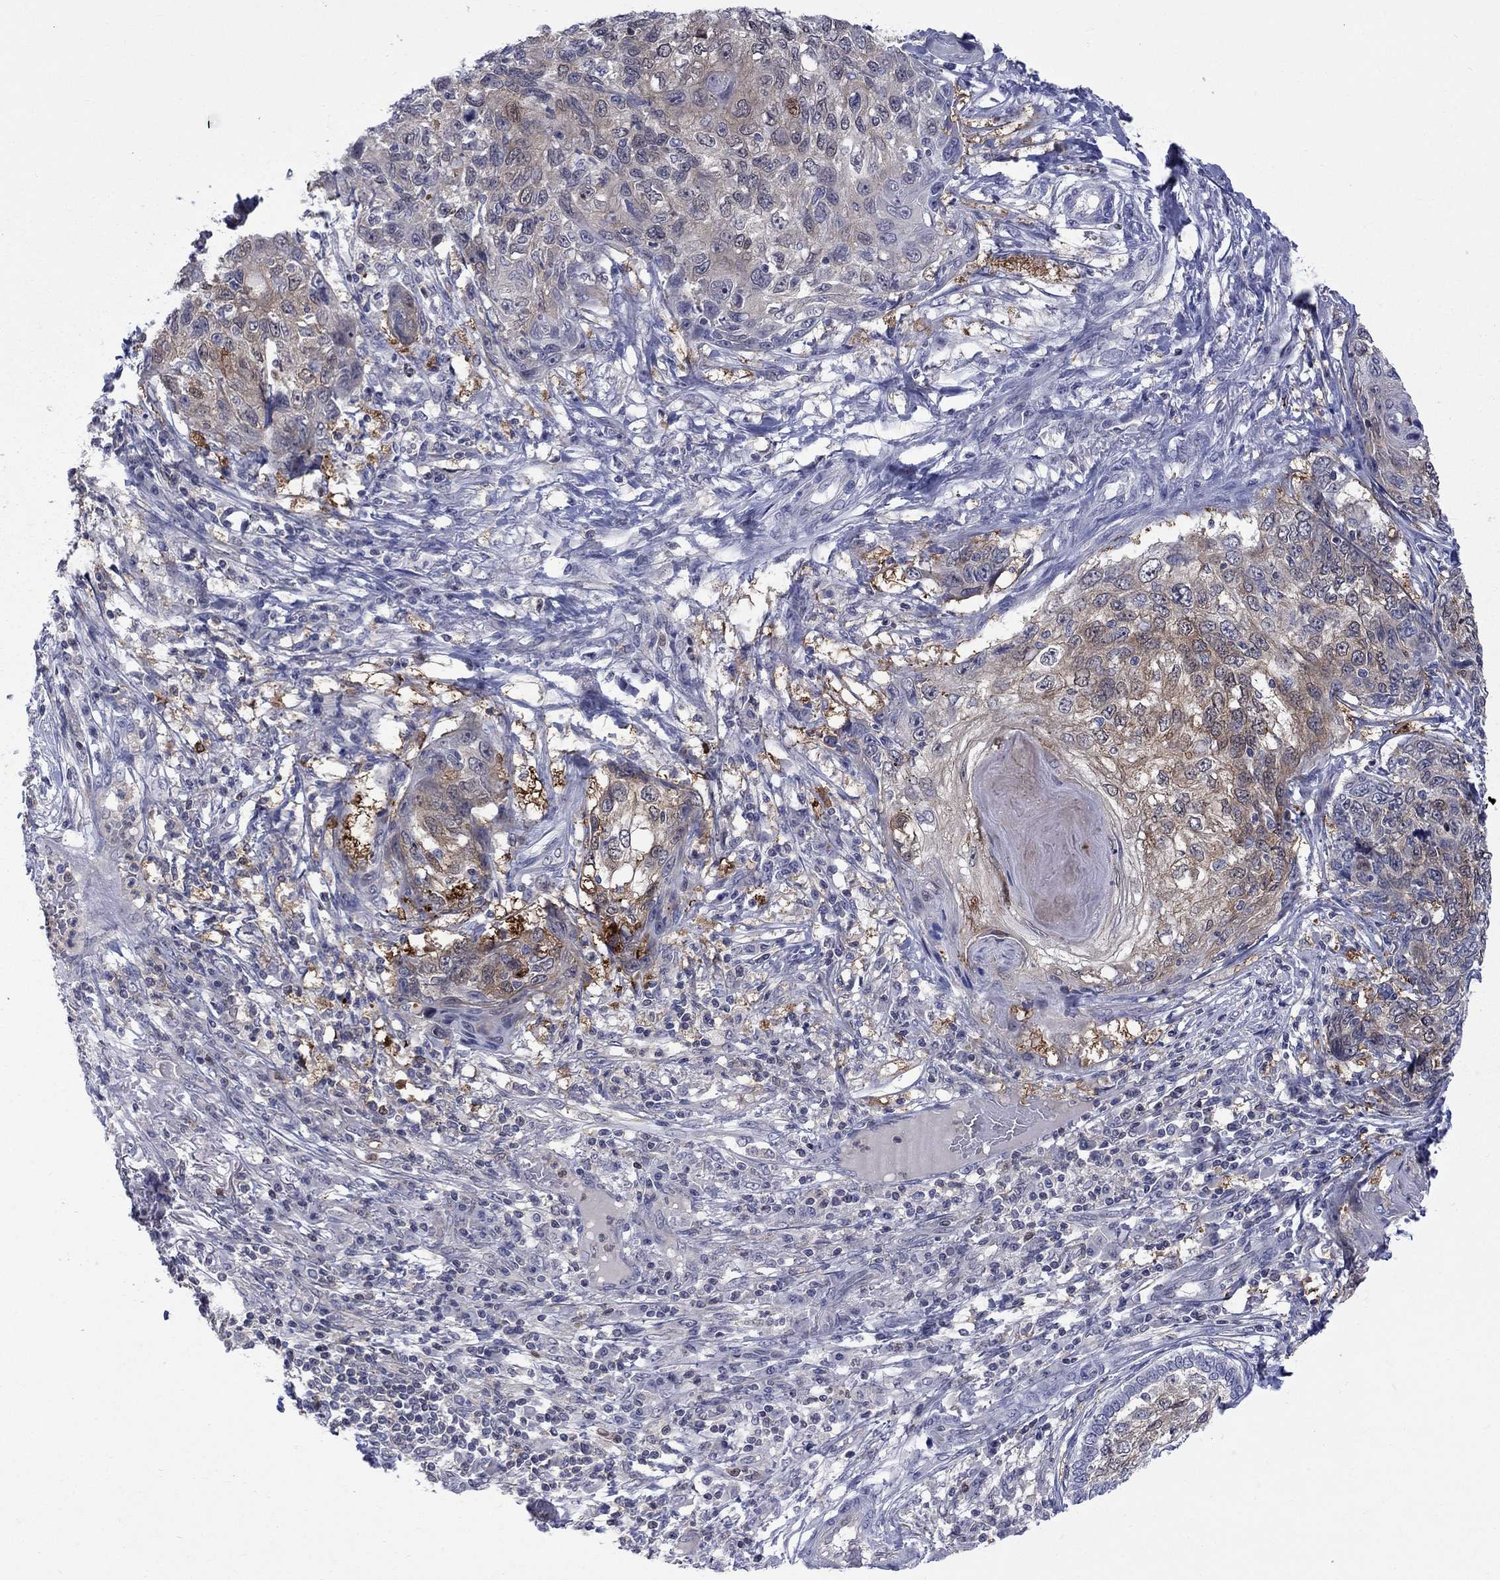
{"staining": {"intensity": "moderate", "quantity": "<25%", "location": "cytoplasmic/membranous"}, "tissue": "skin cancer", "cell_type": "Tumor cells", "image_type": "cancer", "snomed": [{"axis": "morphology", "description": "Squamous cell carcinoma, NOS"}, {"axis": "topography", "description": "Skin"}], "caption": "Protein staining displays moderate cytoplasmic/membranous expression in approximately <25% of tumor cells in squamous cell carcinoma (skin).", "gene": "HKDC1", "patient": {"sex": "male", "age": 92}}